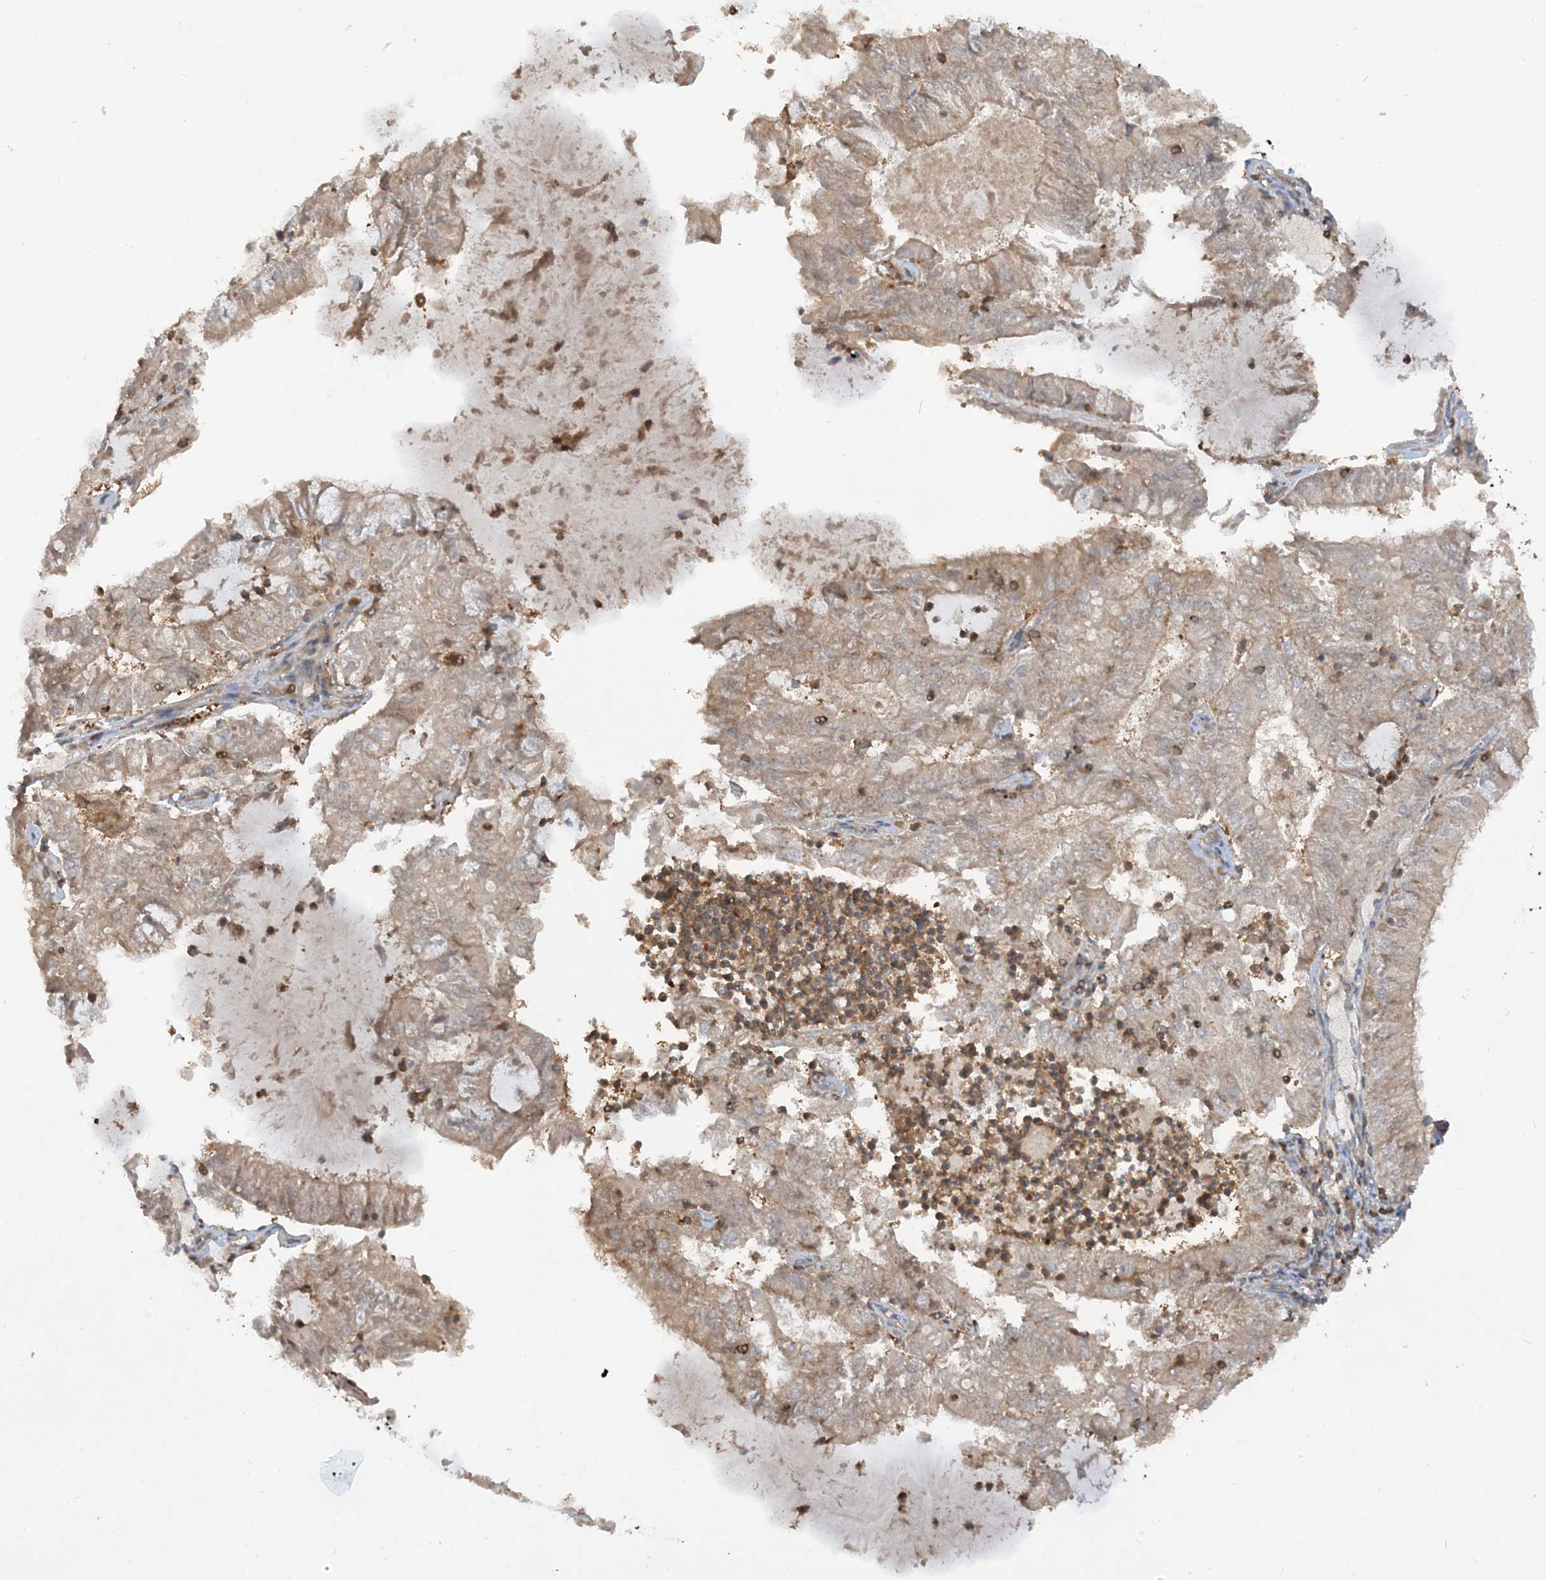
{"staining": {"intensity": "weak", "quantity": "25%-75%", "location": "cytoplasmic/membranous"}, "tissue": "endometrial cancer", "cell_type": "Tumor cells", "image_type": "cancer", "snomed": [{"axis": "morphology", "description": "Adenocarcinoma, NOS"}, {"axis": "topography", "description": "Endometrium"}], "caption": "A histopathology image showing weak cytoplasmic/membranous staining in approximately 25%-75% of tumor cells in endometrial cancer (adenocarcinoma), as visualized by brown immunohistochemical staining.", "gene": "CAPZB", "patient": {"sex": "female", "age": 57}}